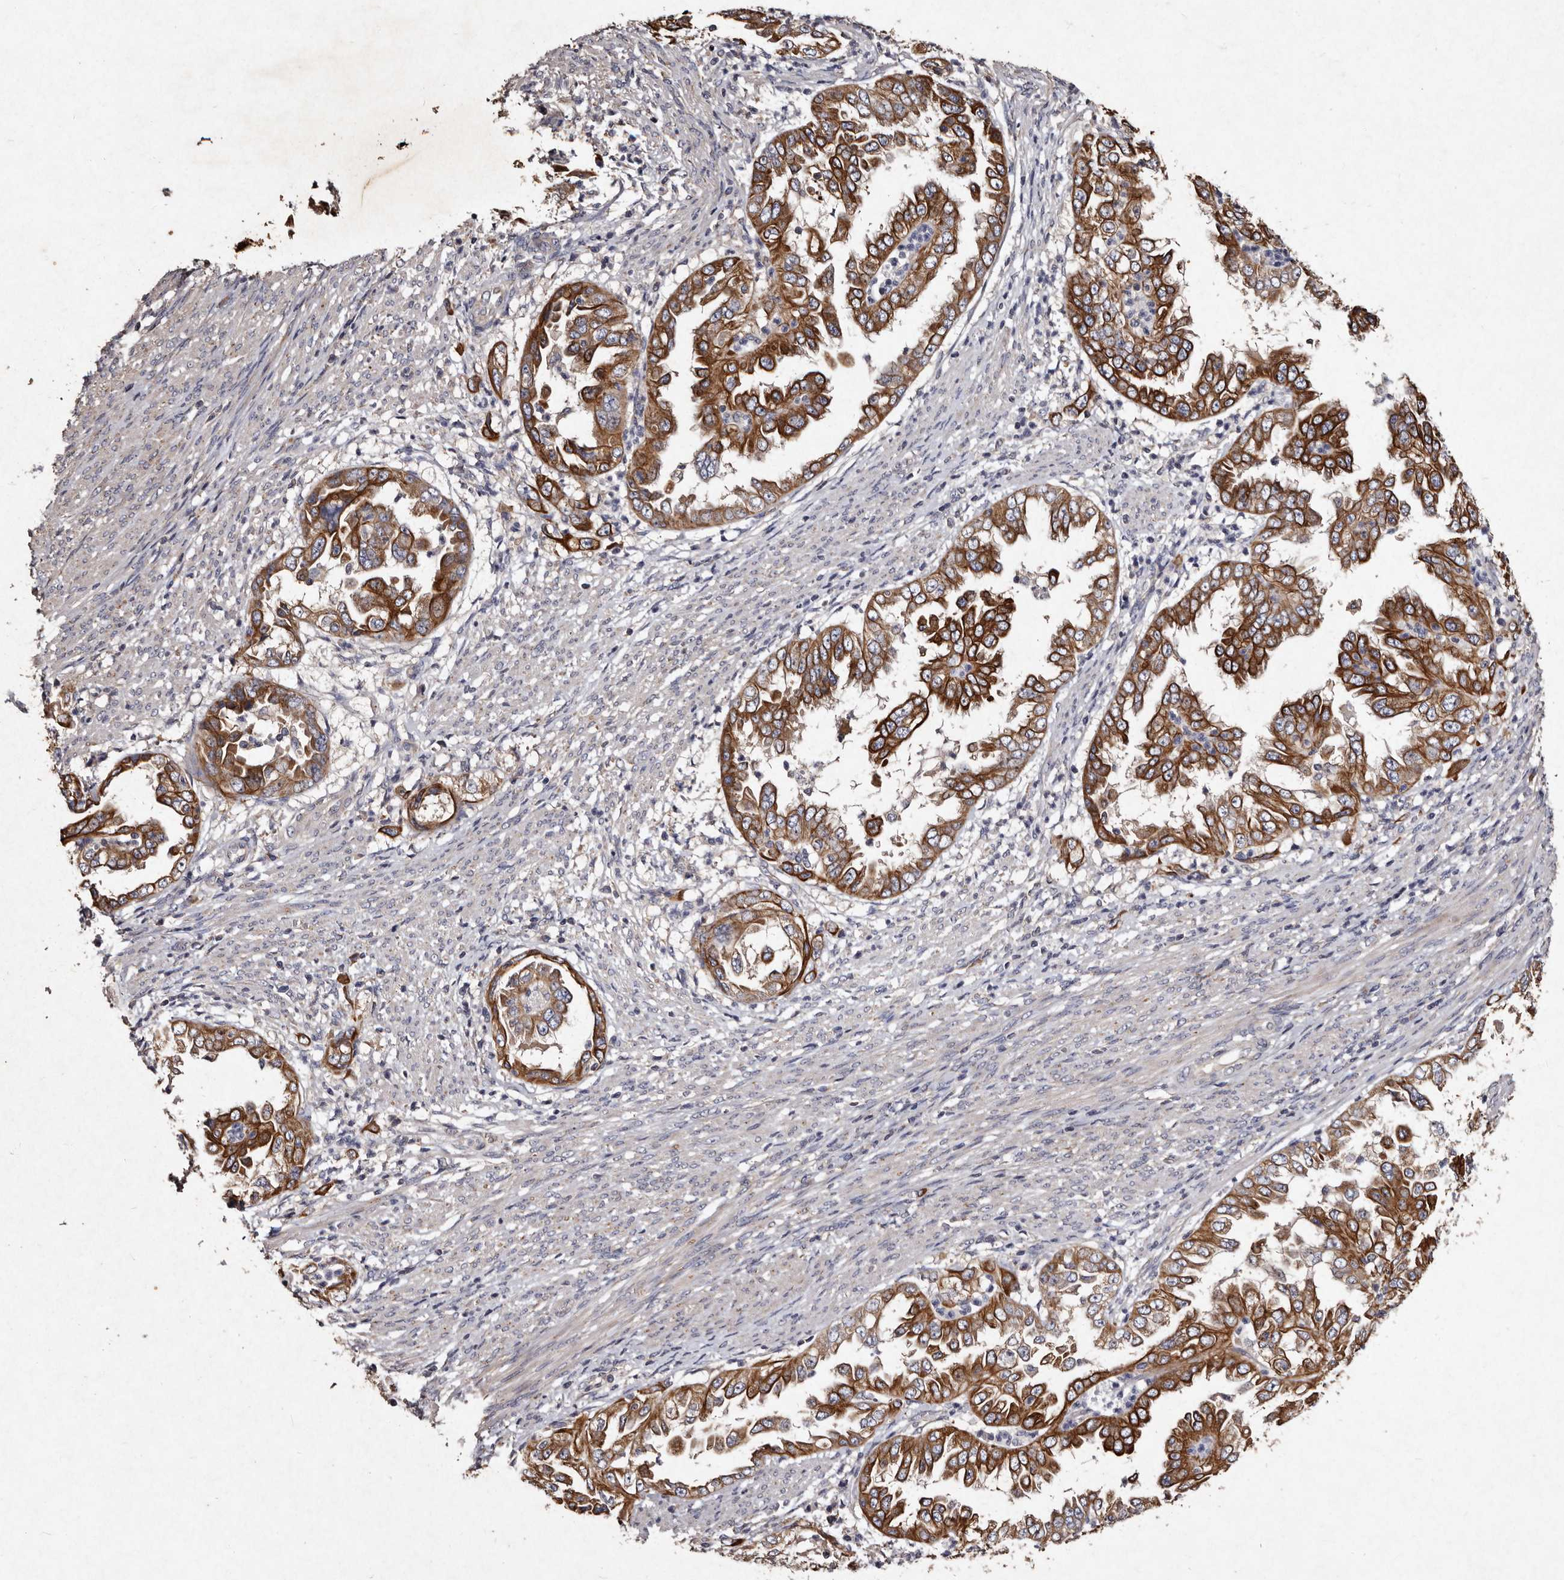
{"staining": {"intensity": "strong", "quantity": ">75%", "location": "cytoplasmic/membranous"}, "tissue": "endometrial cancer", "cell_type": "Tumor cells", "image_type": "cancer", "snomed": [{"axis": "morphology", "description": "Adenocarcinoma, NOS"}, {"axis": "topography", "description": "Endometrium"}], "caption": "Endometrial adenocarcinoma tissue exhibits strong cytoplasmic/membranous staining in about >75% of tumor cells The staining was performed using DAB (3,3'-diaminobenzidine) to visualize the protein expression in brown, while the nuclei were stained in blue with hematoxylin (Magnification: 20x).", "gene": "TFB1M", "patient": {"sex": "female", "age": 85}}